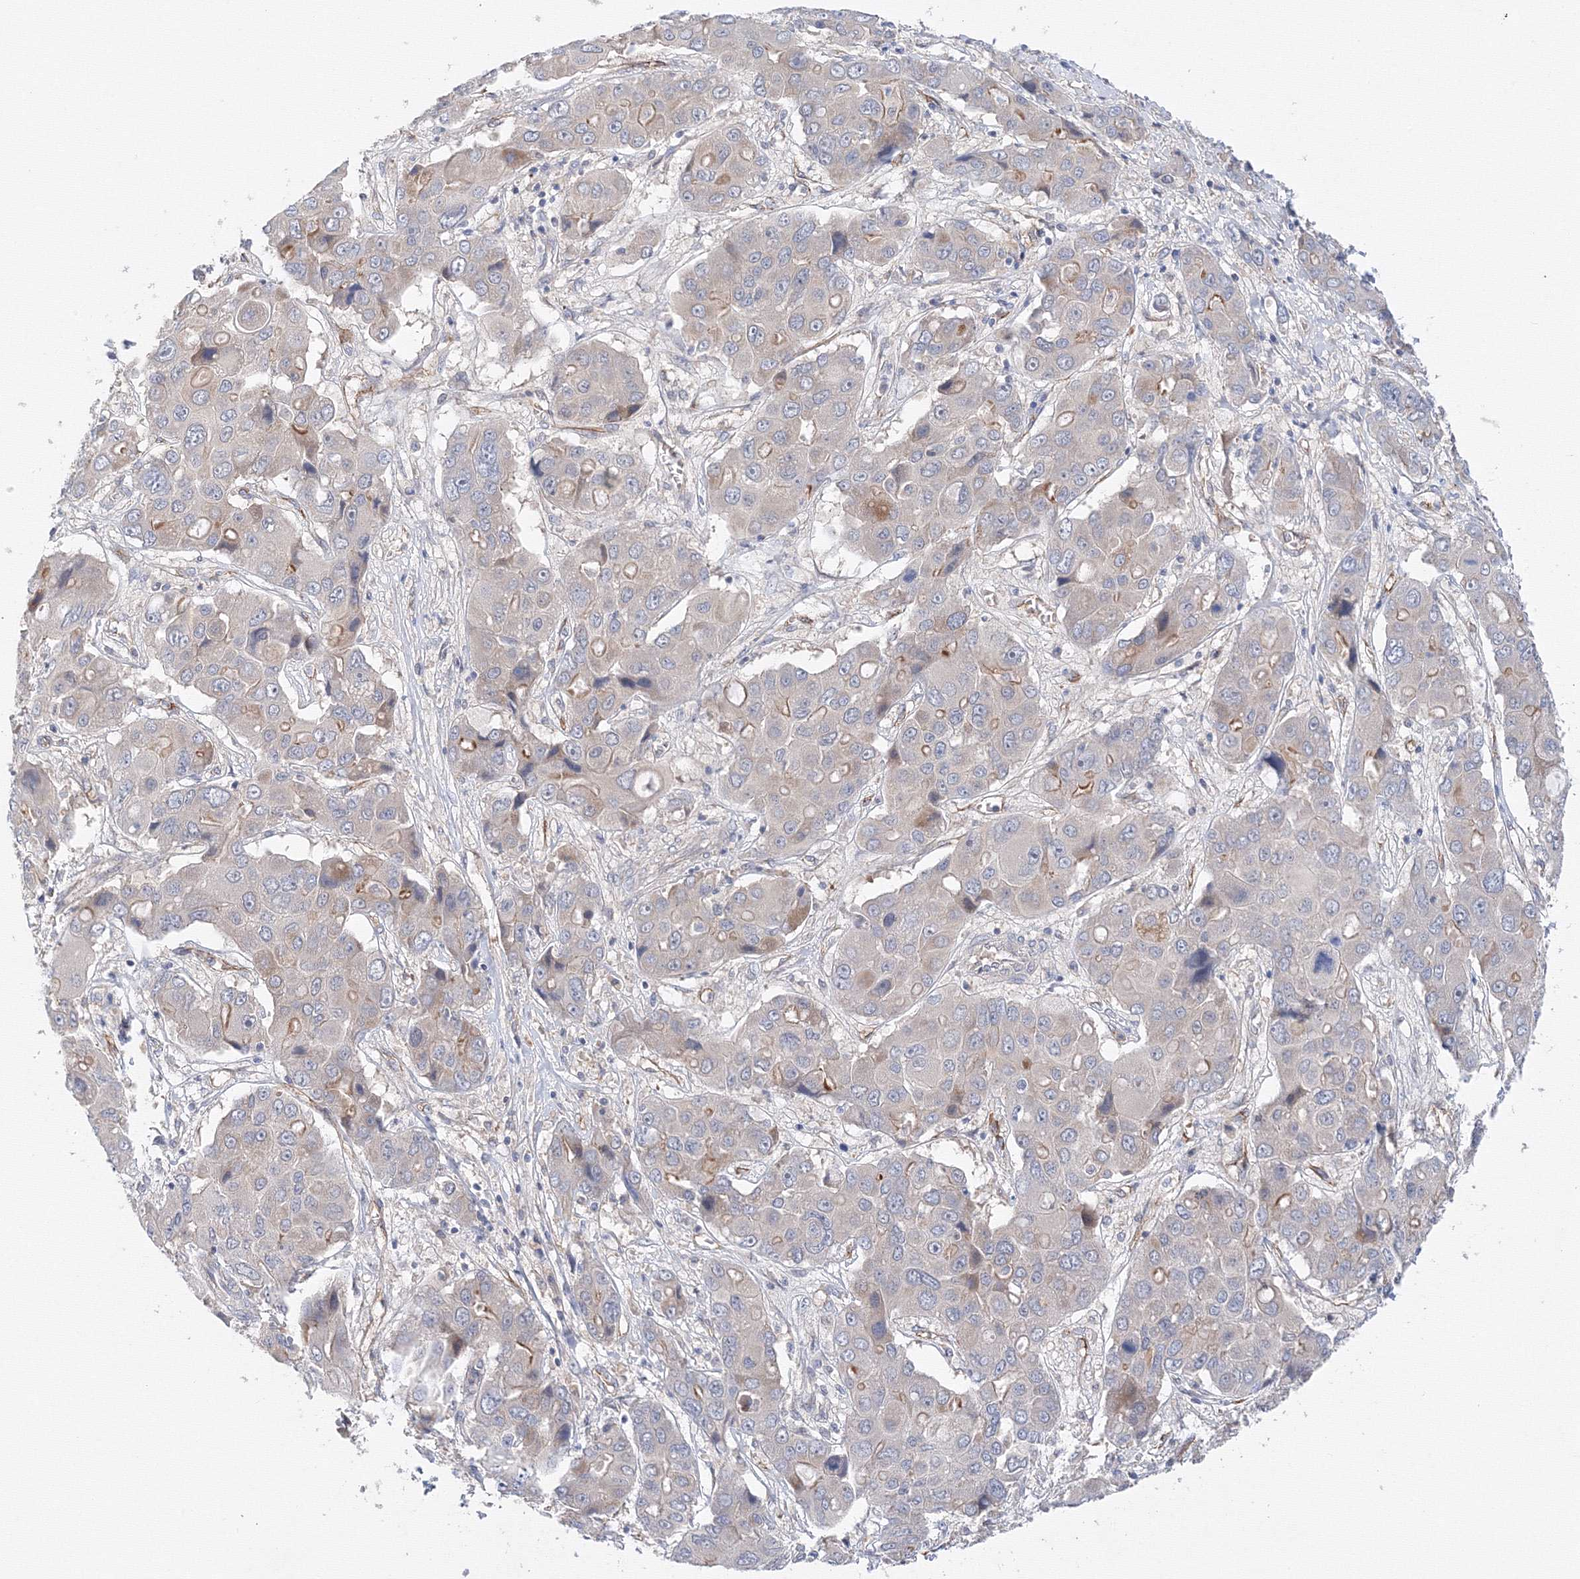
{"staining": {"intensity": "moderate", "quantity": "<25%", "location": "cytoplasmic/membranous"}, "tissue": "liver cancer", "cell_type": "Tumor cells", "image_type": "cancer", "snomed": [{"axis": "morphology", "description": "Cholangiocarcinoma"}, {"axis": "topography", "description": "Liver"}], "caption": "Moderate cytoplasmic/membranous expression is present in about <25% of tumor cells in cholangiocarcinoma (liver). (DAB = brown stain, brightfield microscopy at high magnification).", "gene": "DIS3L2", "patient": {"sex": "male", "age": 67}}